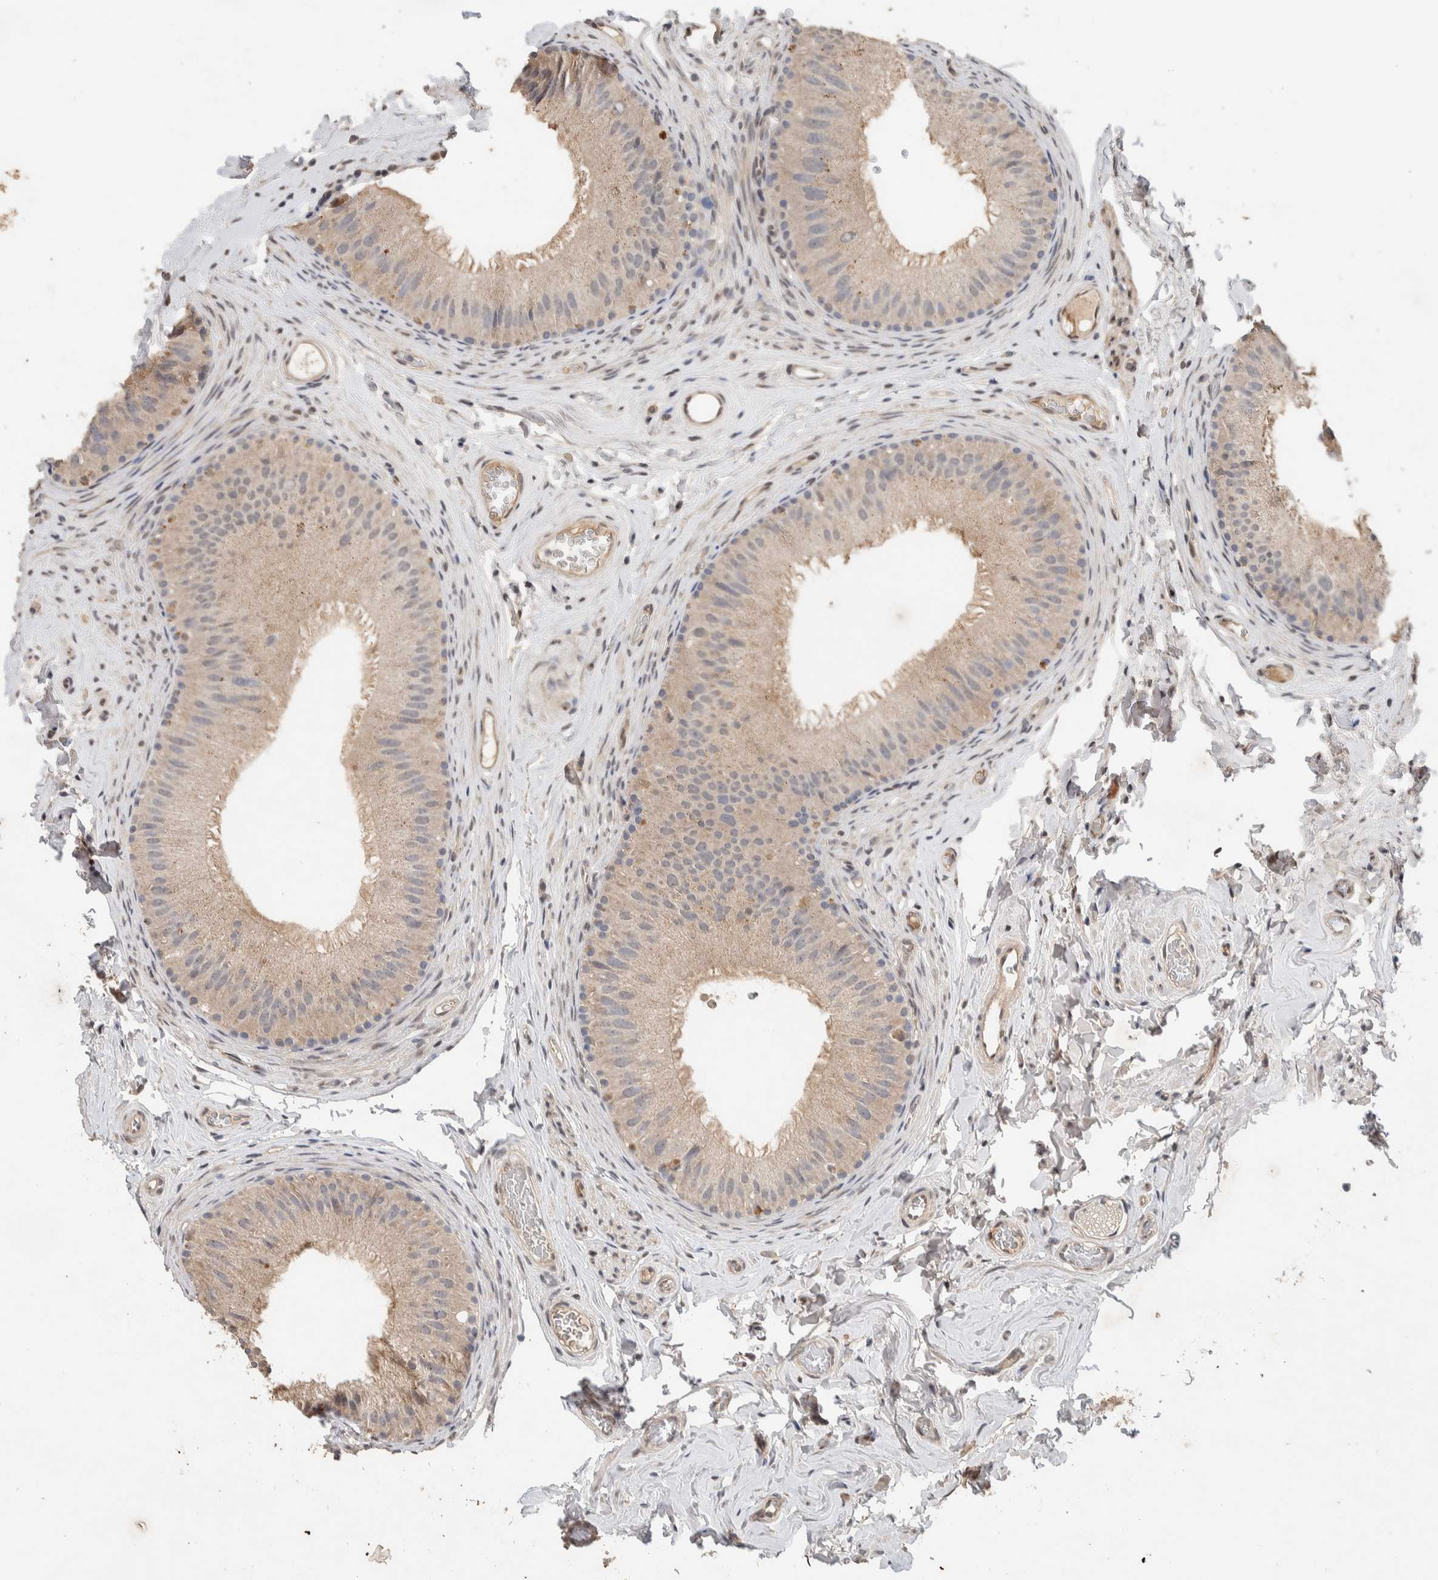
{"staining": {"intensity": "weak", "quantity": ">75%", "location": "cytoplasmic/membranous"}, "tissue": "epididymis", "cell_type": "Glandular cells", "image_type": "normal", "snomed": [{"axis": "morphology", "description": "Normal tissue, NOS"}, {"axis": "topography", "description": "Vascular tissue"}, {"axis": "topography", "description": "Epididymis"}], "caption": "Normal epididymis exhibits weak cytoplasmic/membranous expression in about >75% of glandular cells.", "gene": "CYSRT1", "patient": {"sex": "male", "age": 49}}